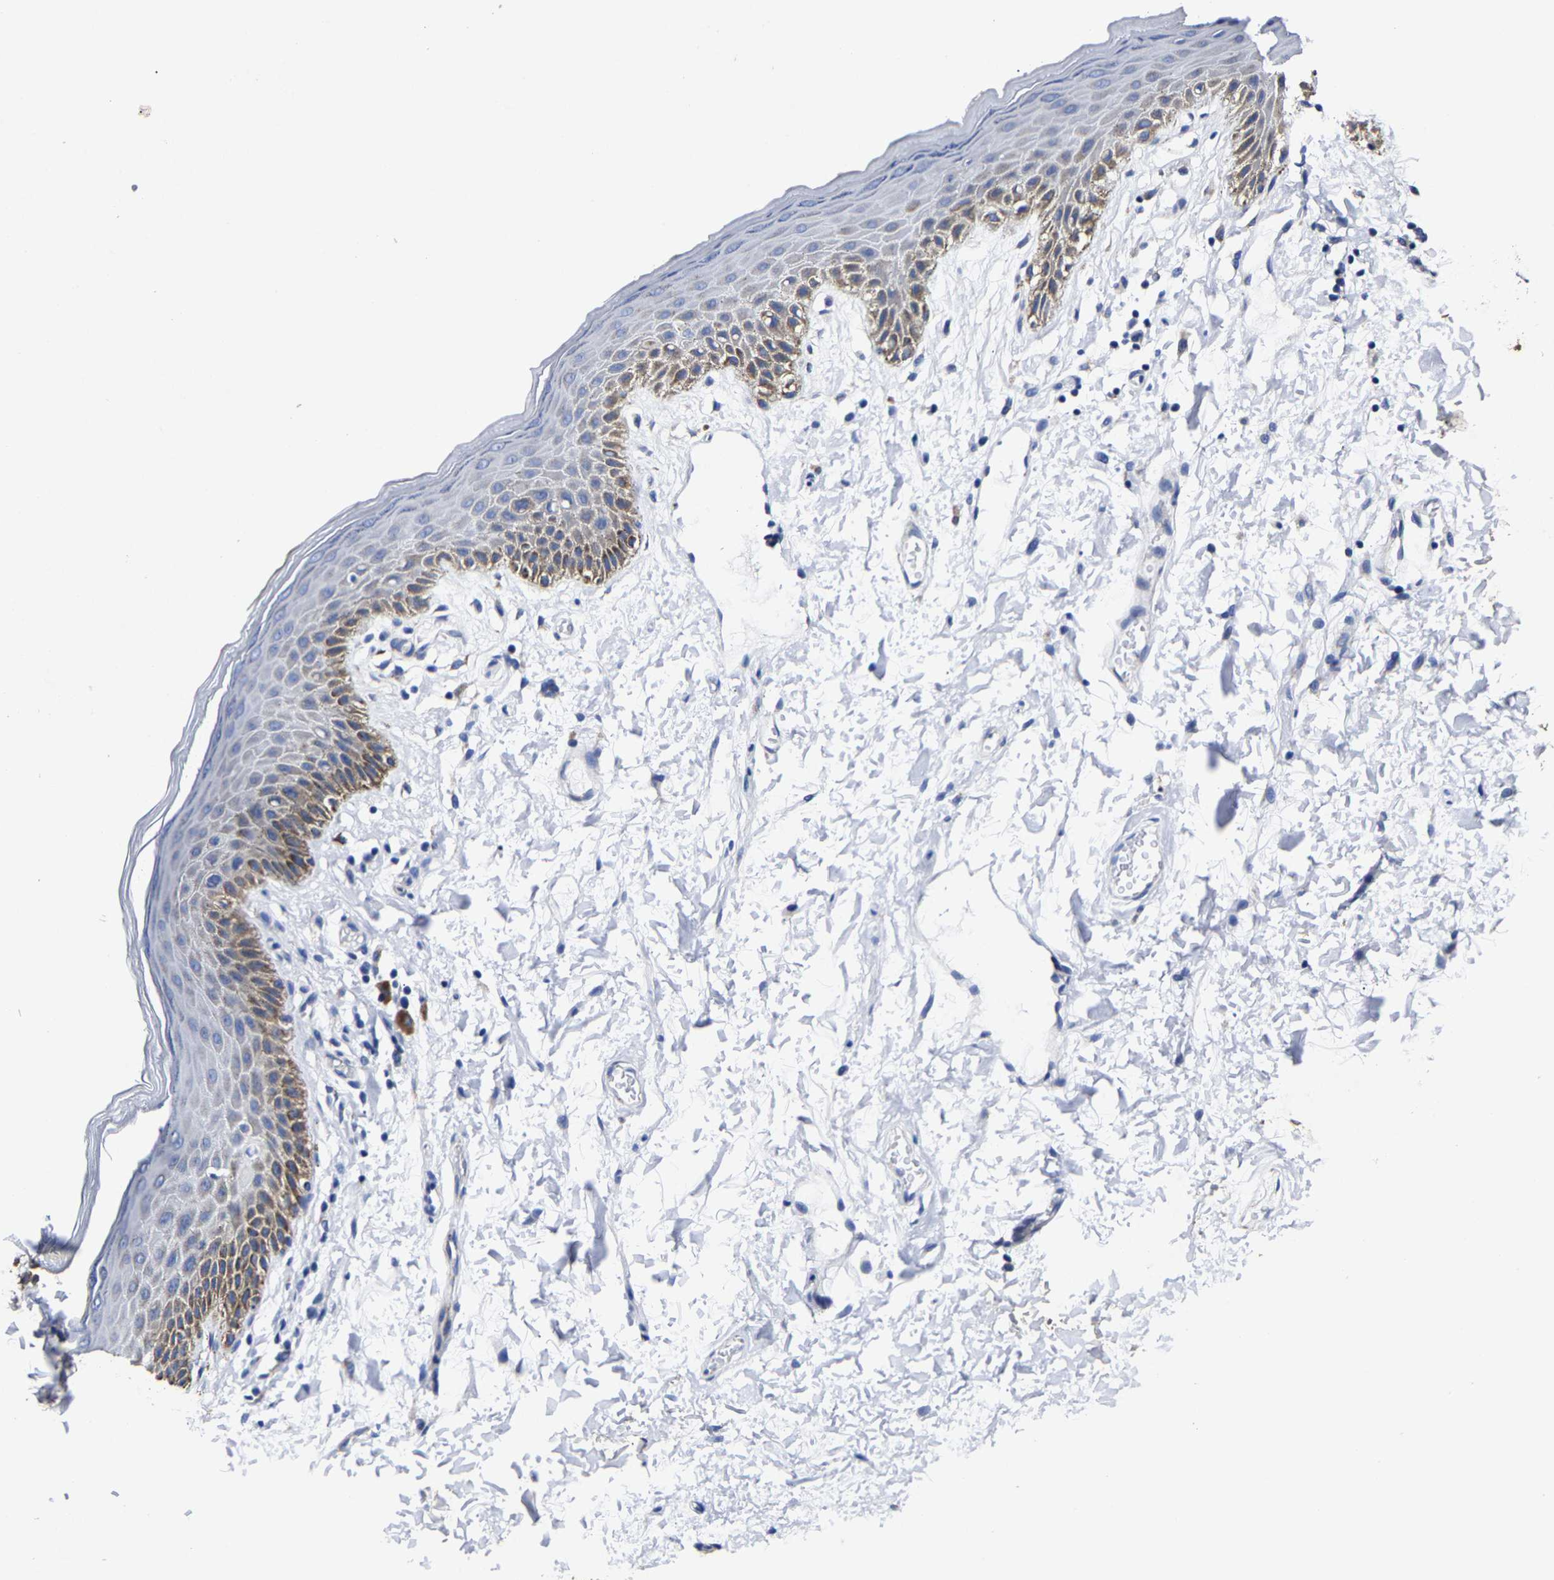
{"staining": {"intensity": "moderate", "quantity": "25%-75%", "location": "cytoplasmic/membranous"}, "tissue": "skin", "cell_type": "Epidermal cells", "image_type": "normal", "snomed": [{"axis": "morphology", "description": "Normal tissue, NOS"}, {"axis": "topography", "description": "Anal"}], "caption": "Protein staining of benign skin exhibits moderate cytoplasmic/membranous expression in about 25%-75% of epidermal cells.", "gene": "AASS", "patient": {"sex": "male", "age": 44}}